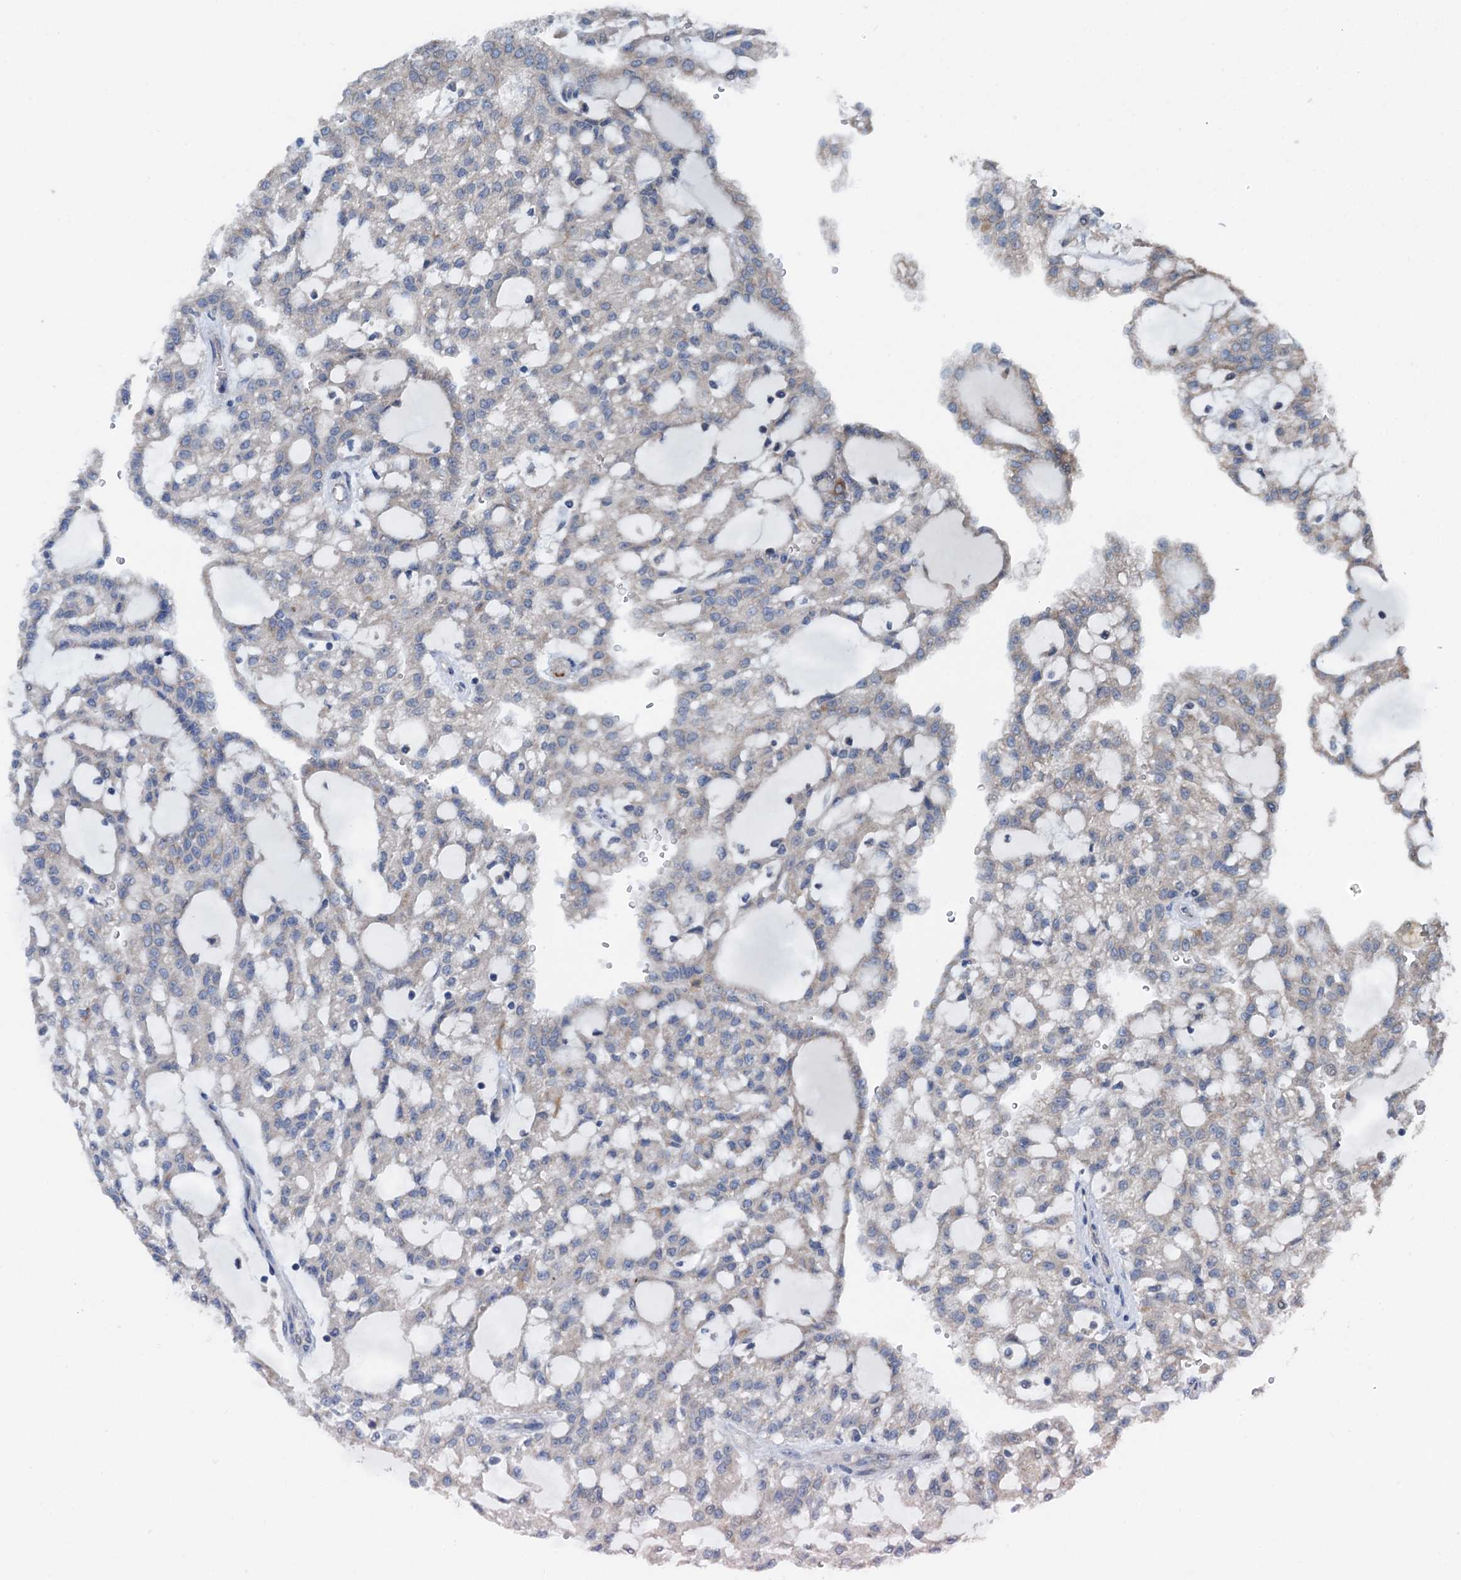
{"staining": {"intensity": "weak", "quantity": "<25%", "location": "cytoplasmic/membranous"}, "tissue": "renal cancer", "cell_type": "Tumor cells", "image_type": "cancer", "snomed": [{"axis": "morphology", "description": "Adenocarcinoma, NOS"}, {"axis": "topography", "description": "Kidney"}], "caption": "IHC image of neoplastic tissue: human renal adenocarcinoma stained with DAB (3,3'-diaminobenzidine) demonstrates no significant protein positivity in tumor cells.", "gene": "ELAC1", "patient": {"sex": "male", "age": 63}}